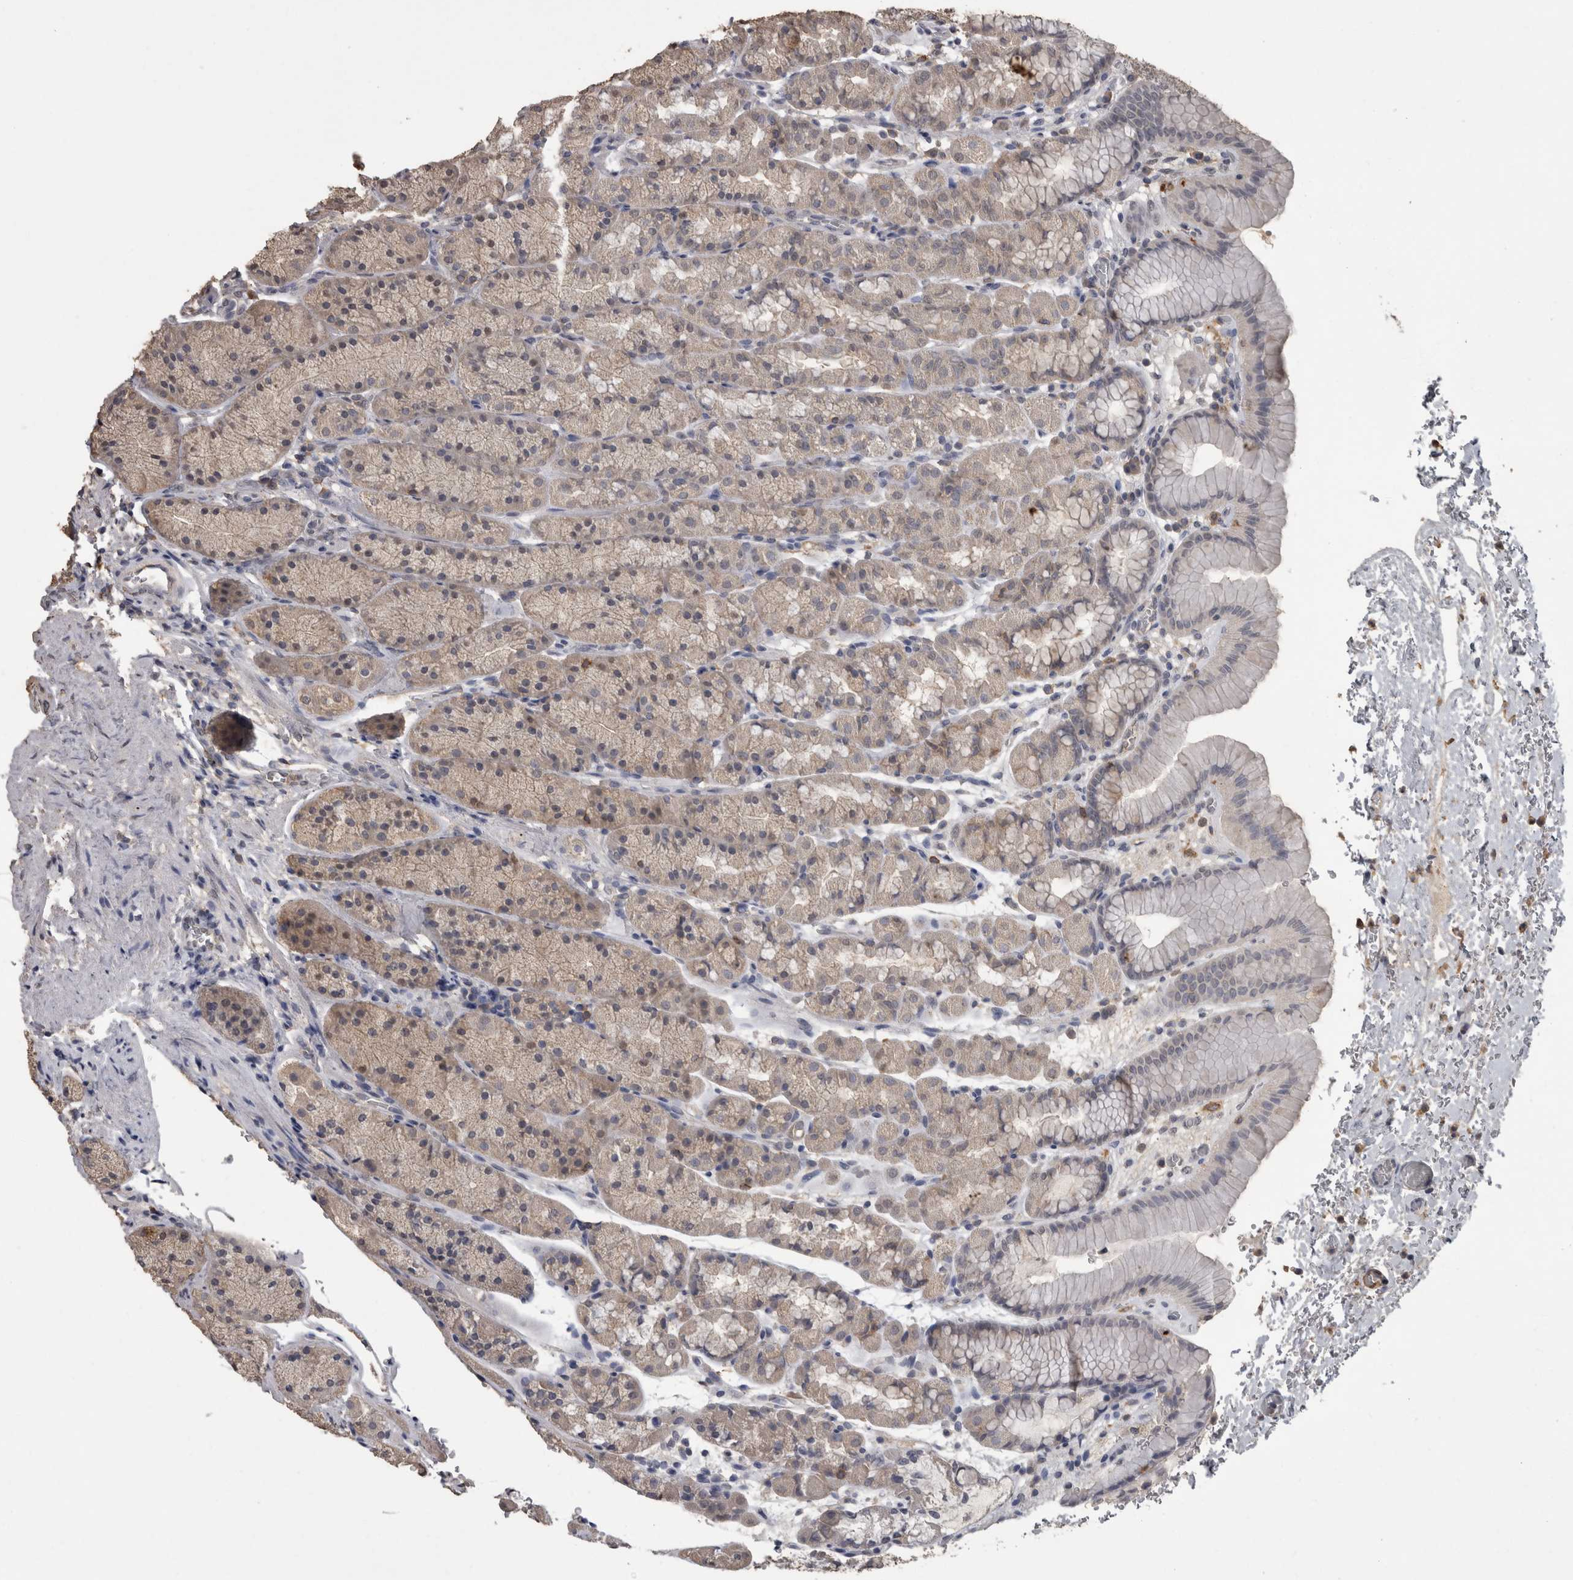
{"staining": {"intensity": "weak", "quantity": "25%-75%", "location": "cytoplasmic/membranous"}, "tissue": "stomach", "cell_type": "Glandular cells", "image_type": "normal", "snomed": [{"axis": "morphology", "description": "Normal tissue, NOS"}, {"axis": "topography", "description": "Stomach"}], "caption": "Immunohistochemistry (IHC) histopathology image of benign stomach: stomach stained using immunohistochemistry exhibits low levels of weak protein expression localized specifically in the cytoplasmic/membranous of glandular cells, appearing as a cytoplasmic/membranous brown color.", "gene": "PIK3AP1", "patient": {"sex": "male", "age": 42}}